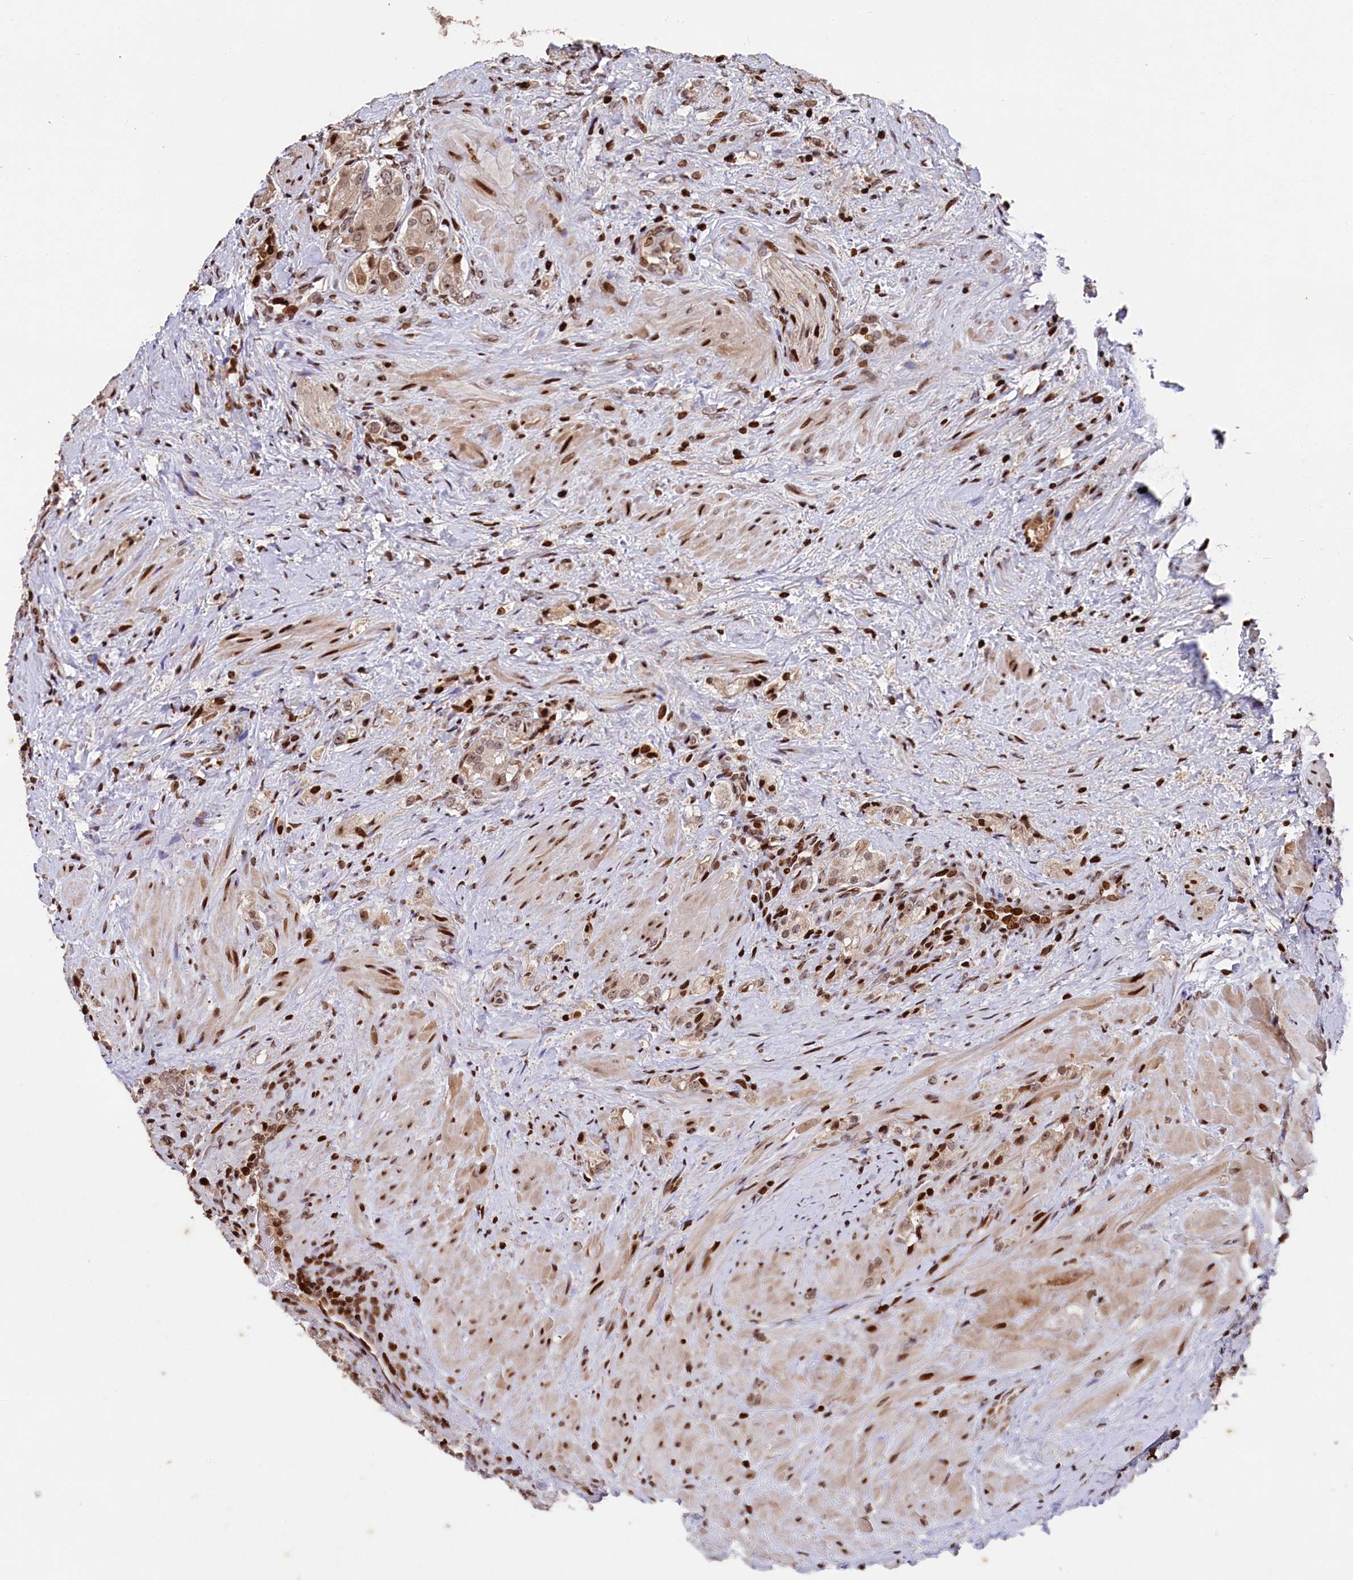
{"staining": {"intensity": "strong", "quantity": "<25%", "location": "nuclear"}, "tissue": "prostate cancer", "cell_type": "Tumor cells", "image_type": "cancer", "snomed": [{"axis": "morphology", "description": "Adenocarcinoma, High grade"}, {"axis": "topography", "description": "Prostate"}], "caption": "Tumor cells display strong nuclear expression in about <25% of cells in high-grade adenocarcinoma (prostate).", "gene": "MCF2L2", "patient": {"sex": "male", "age": 65}}